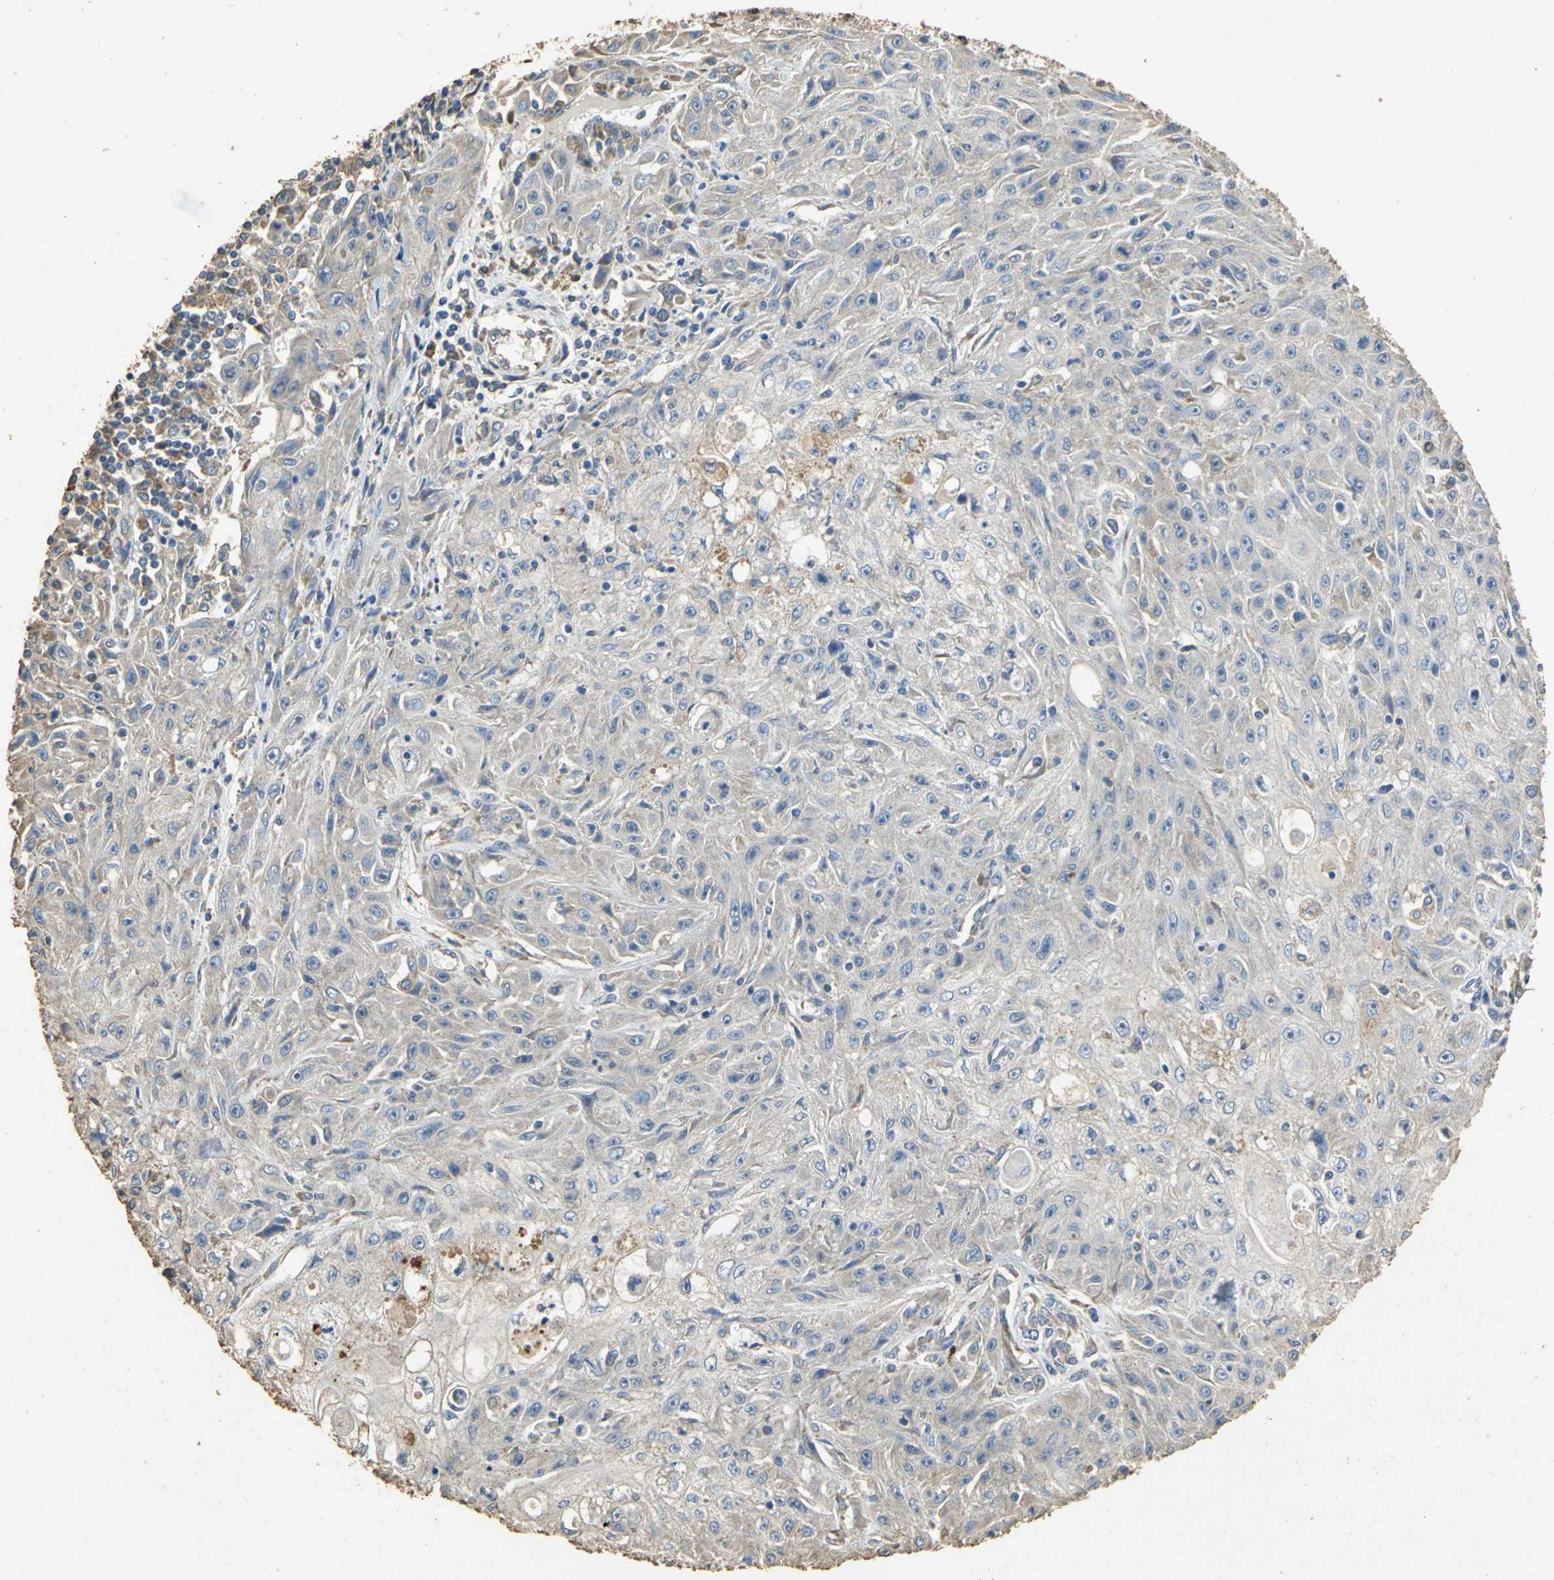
{"staining": {"intensity": "weak", "quantity": "25%-75%", "location": "cytoplasmic/membranous"}, "tissue": "skin cancer", "cell_type": "Tumor cells", "image_type": "cancer", "snomed": [{"axis": "morphology", "description": "Squamous cell carcinoma, NOS"}, {"axis": "topography", "description": "Skin"}], "caption": "Tumor cells reveal low levels of weak cytoplasmic/membranous expression in approximately 25%-75% of cells in skin cancer (squamous cell carcinoma). (DAB (3,3'-diaminobenzidine) IHC, brown staining for protein, blue staining for nuclei).", "gene": "ACSL4", "patient": {"sex": "male", "age": 75}}